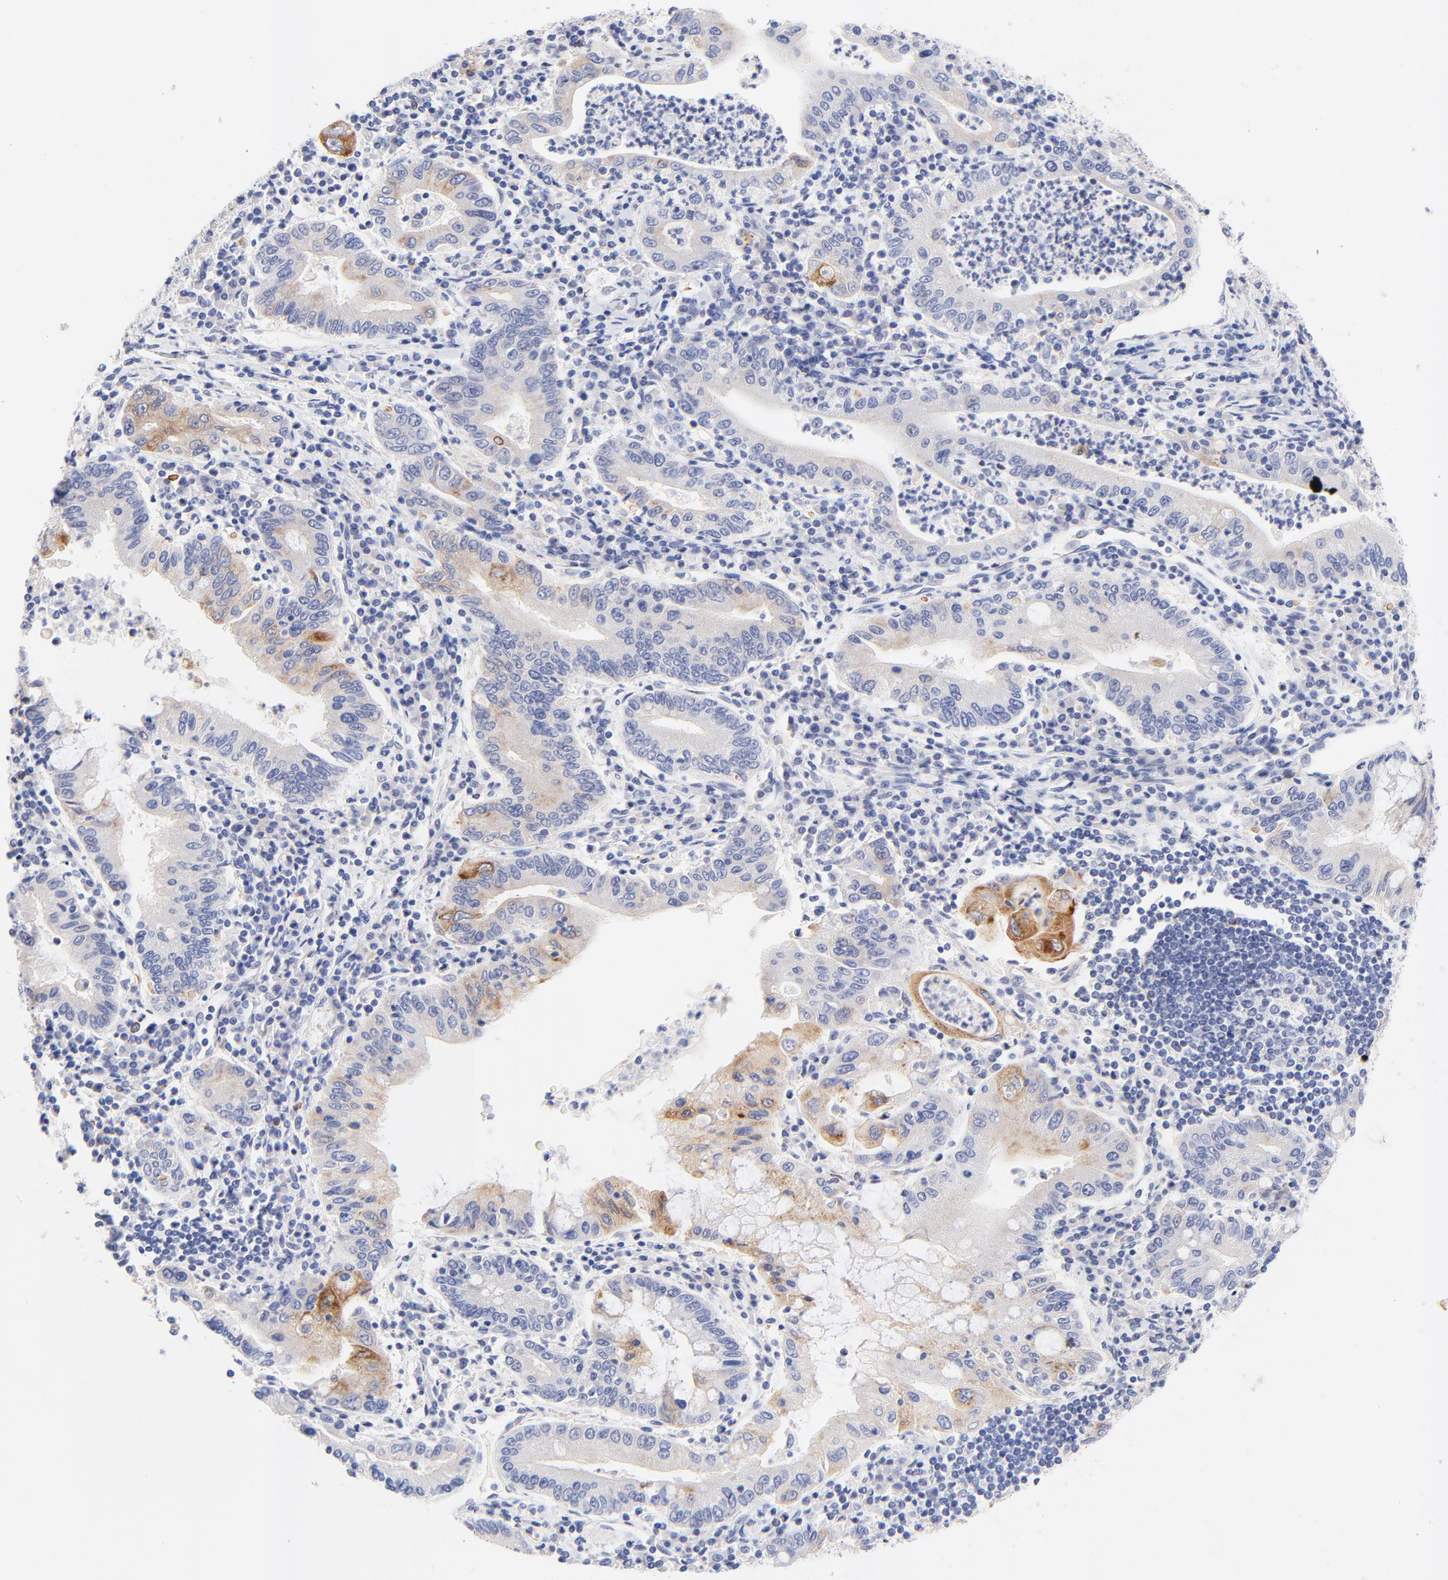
{"staining": {"intensity": "strong", "quantity": "<25%", "location": "cytoplasmic/membranous"}, "tissue": "stomach cancer", "cell_type": "Tumor cells", "image_type": "cancer", "snomed": [{"axis": "morphology", "description": "Normal tissue, NOS"}, {"axis": "morphology", "description": "Adenocarcinoma, NOS"}, {"axis": "topography", "description": "Esophagus"}, {"axis": "topography", "description": "Stomach, upper"}, {"axis": "topography", "description": "Peripheral nerve tissue"}], "caption": "Protein staining demonstrates strong cytoplasmic/membranous staining in about <25% of tumor cells in stomach cancer (adenocarcinoma).", "gene": "FAM117B", "patient": {"sex": "male", "age": 62}}